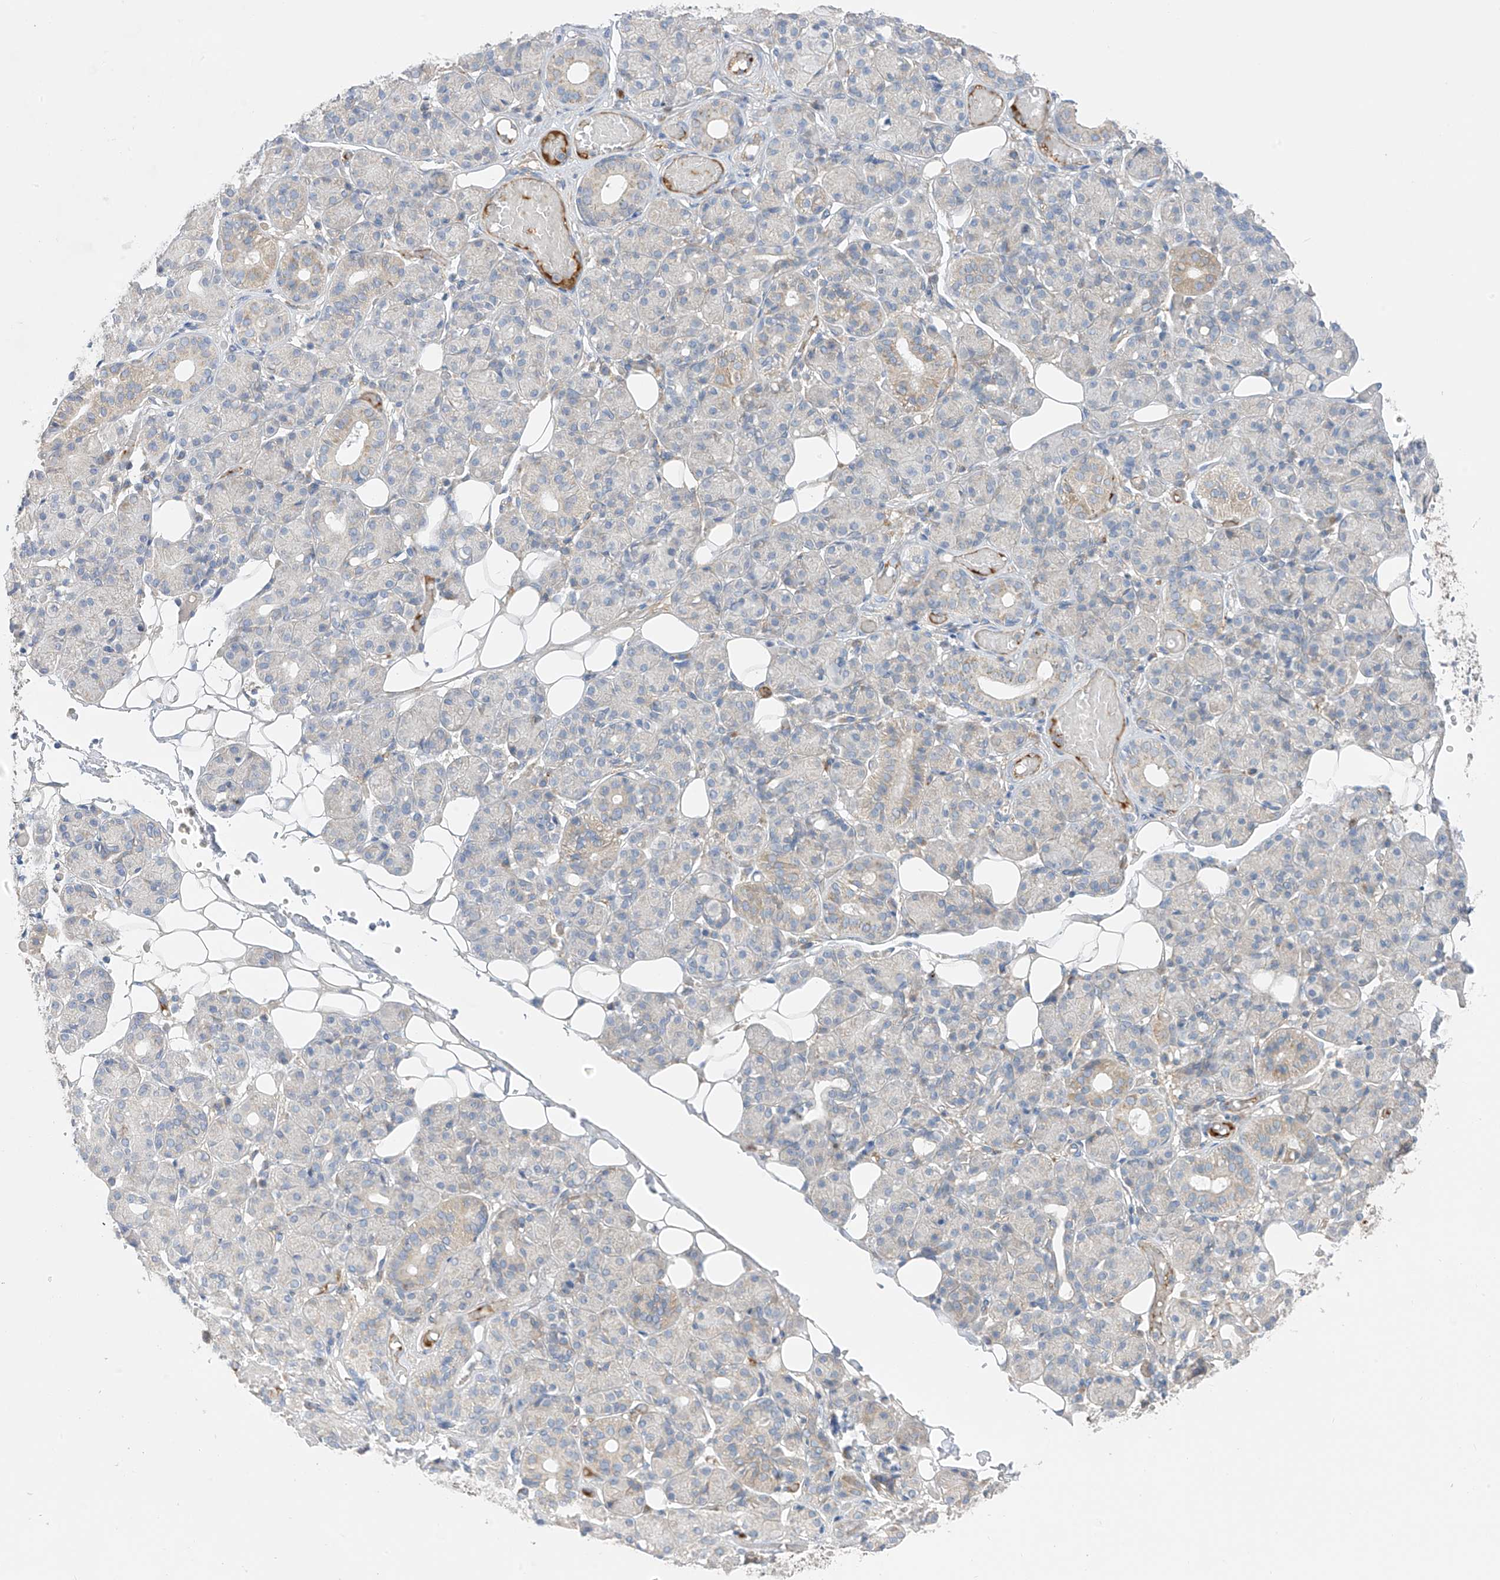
{"staining": {"intensity": "negative", "quantity": "none", "location": "none"}, "tissue": "salivary gland", "cell_type": "Glandular cells", "image_type": "normal", "snomed": [{"axis": "morphology", "description": "Normal tissue, NOS"}, {"axis": "topography", "description": "Salivary gland"}], "caption": "IHC of unremarkable salivary gland displays no expression in glandular cells. (IHC, brightfield microscopy, high magnification).", "gene": "NALCN", "patient": {"sex": "male", "age": 63}}